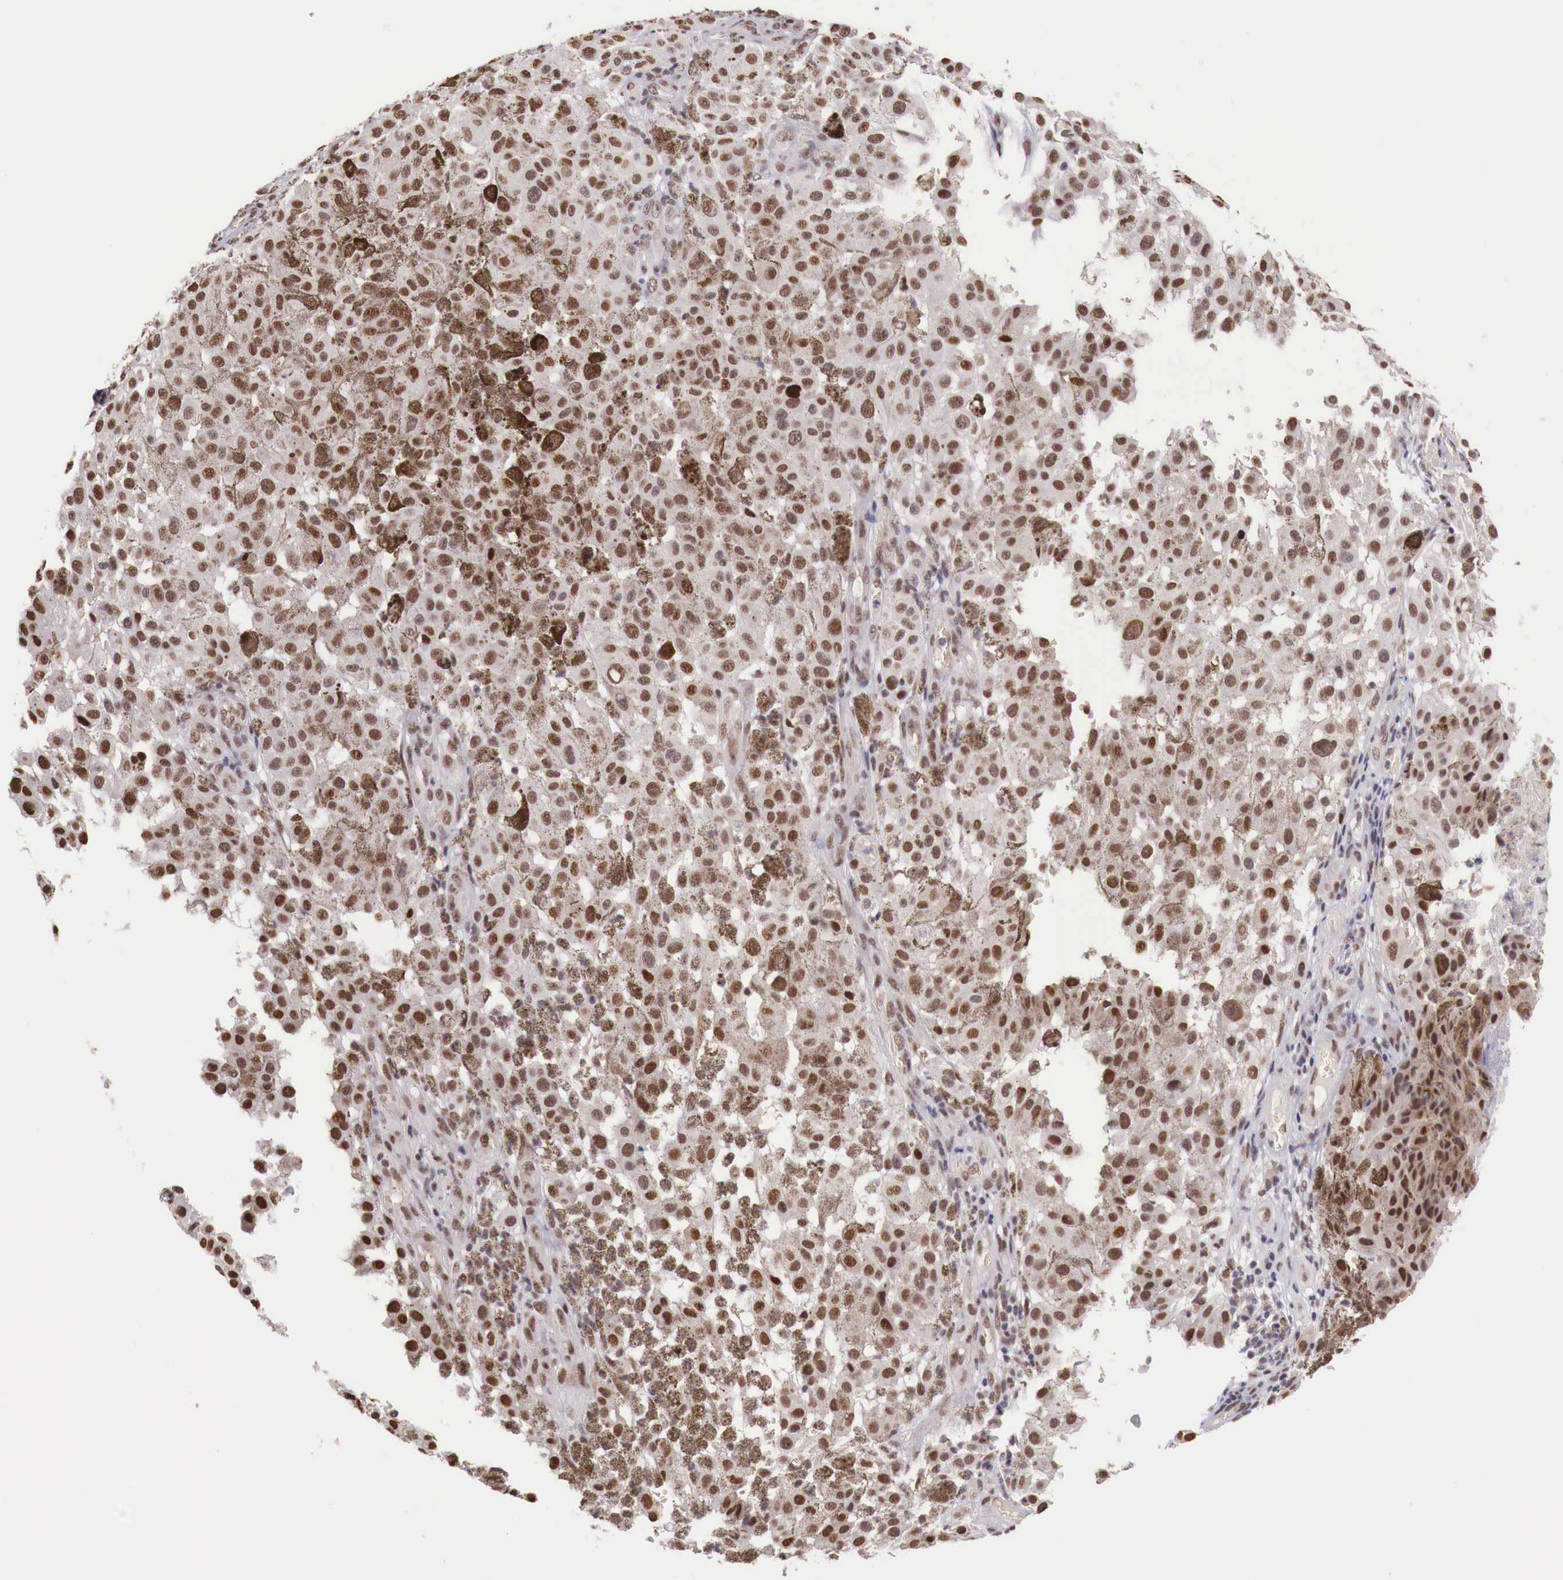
{"staining": {"intensity": "strong", "quantity": ">75%", "location": "nuclear"}, "tissue": "melanoma", "cell_type": "Tumor cells", "image_type": "cancer", "snomed": [{"axis": "morphology", "description": "Malignant melanoma, NOS"}, {"axis": "topography", "description": "Skin"}], "caption": "Immunohistochemical staining of malignant melanoma reveals high levels of strong nuclear staining in about >75% of tumor cells.", "gene": "FOXP2", "patient": {"sex": "female", "age": 64}}